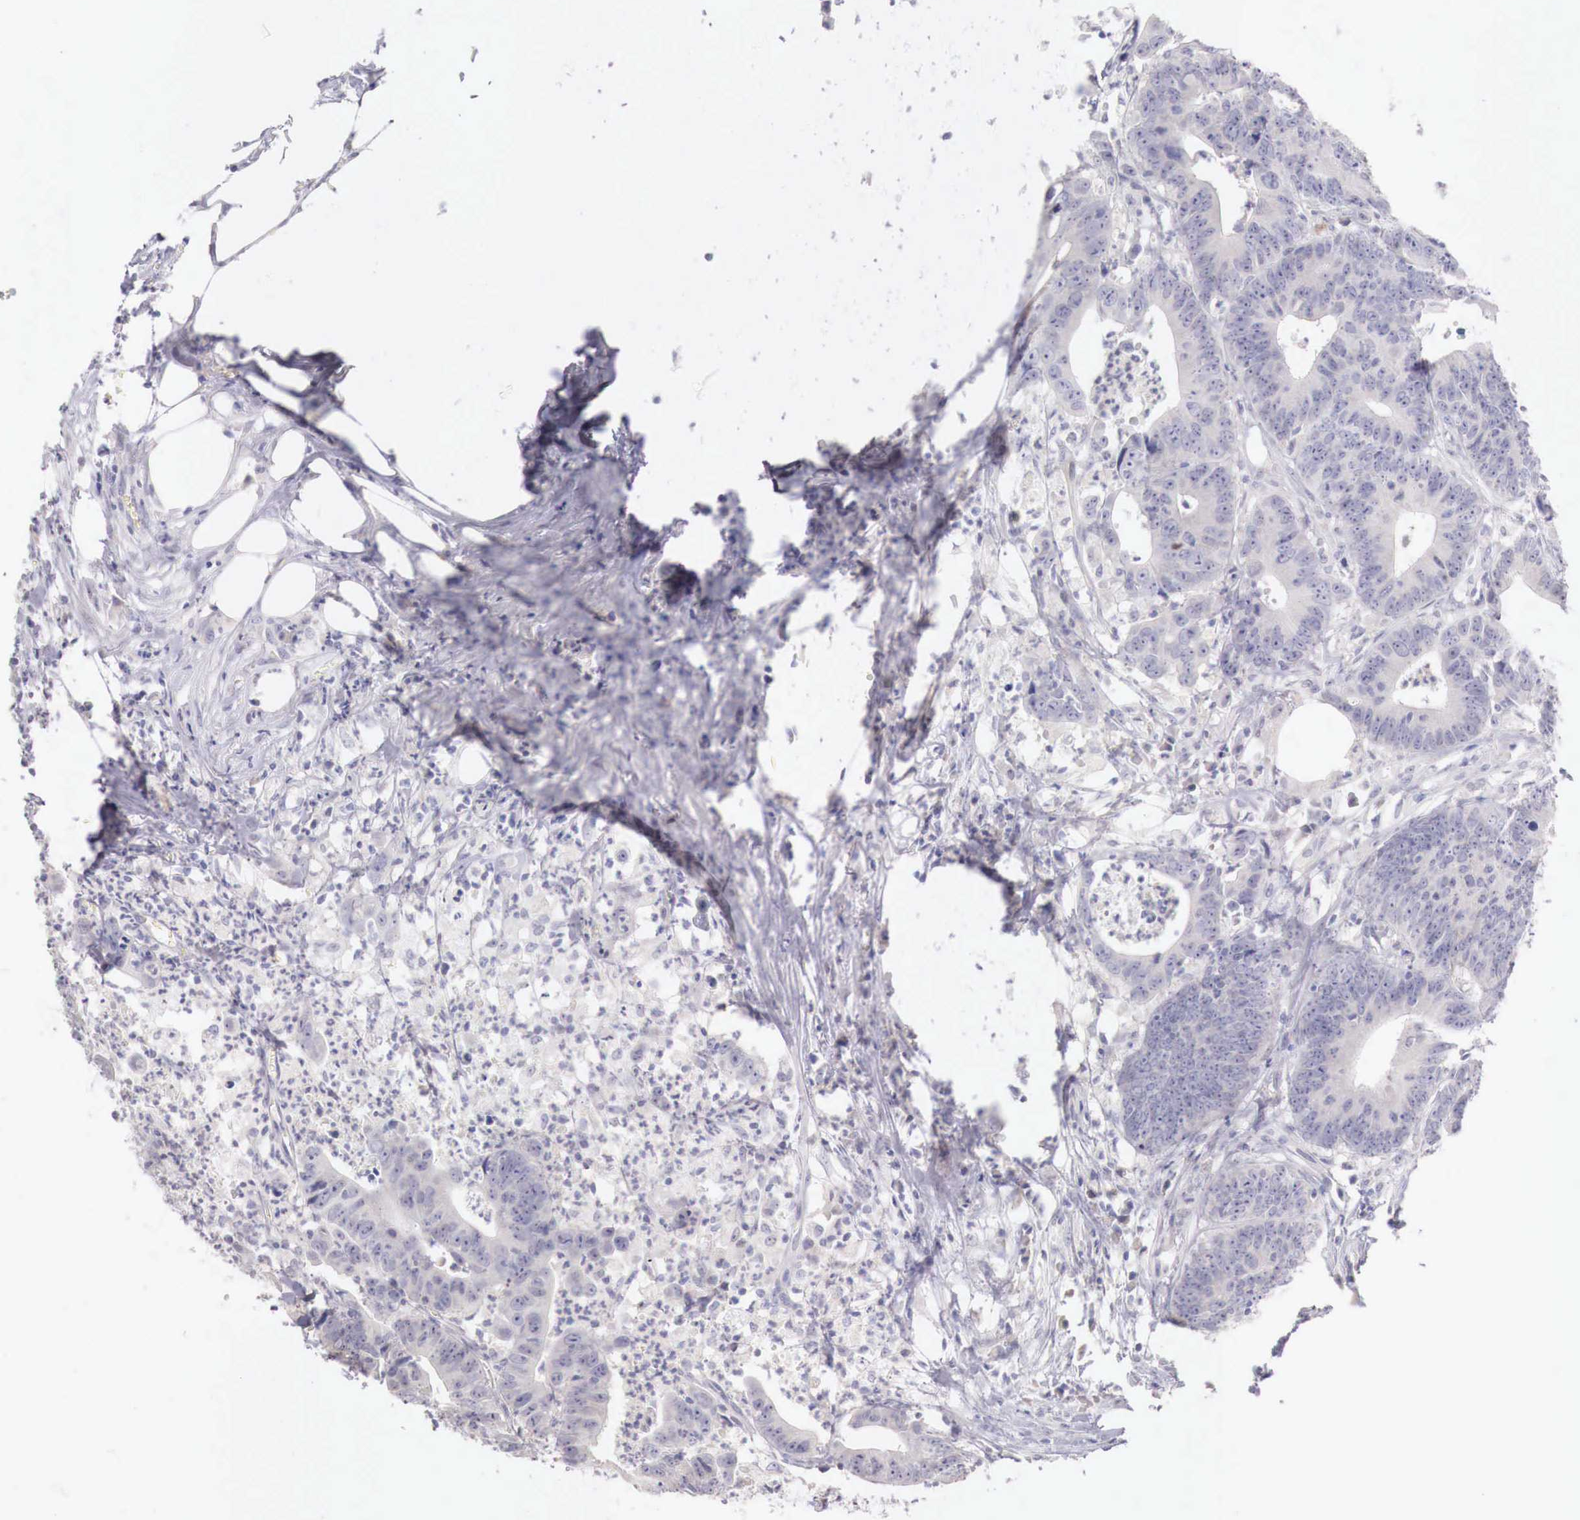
{"staining": {"intensity": "negative", "quantity": "none", "location": "none"}, "tissue": "colorectal cancer", "cell_type": "Tumor cells", "image_type": "cancer", "snomed": [{"axis": "morphology", "description": "Adenocarcinoma, NOS"}, {"axis": "topography", "description": "Colon"}], "caption": "DAB (3,3'-diaminobenzidine) immunohistochemical staining of human colorectal cancer reveals no significant expression in tumor cells. Nuclei are stained in blue.", "gene": "ITIH6", "patient": {"sex": "male", "age": 55}}